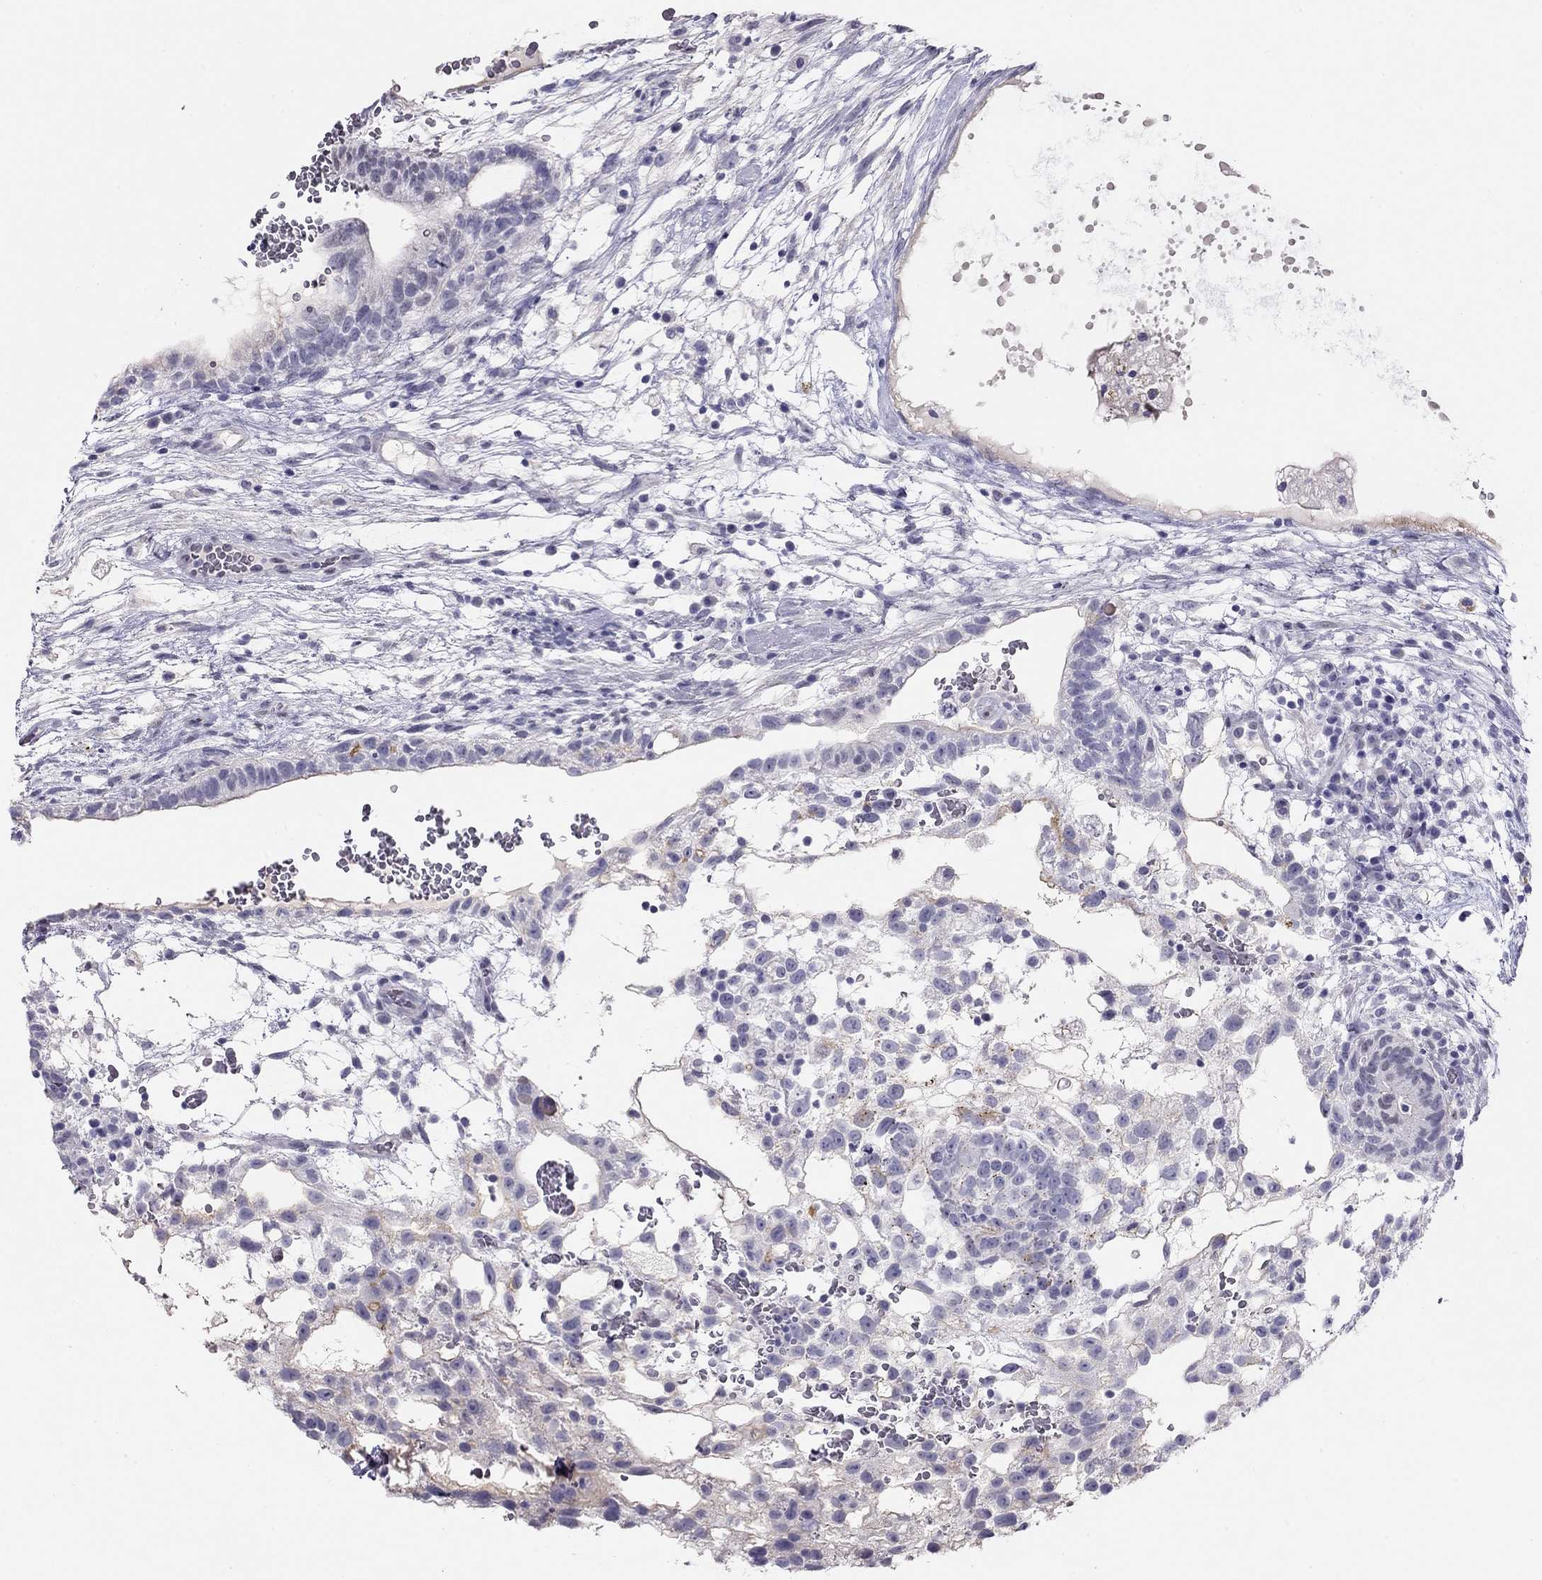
{"staining": {"intensity": "negative", "quantity": "none", "location": "none"}, "tissue": "testis cancer", "cell_type": "Tumor cells", "image_type": "cancer", "snomed": [{"axis": "morphology", "description": "Normal tissue, NOS"}, {"axis": "morphology", "description": "Carcinoma, Embryonal, NOS"}, {"axis": "topography", "description": "Testis"}], "caption": "High power microscopy micrograph of an IHC histopathology image of testis embryonal carcinoma, revealing no significant expression in tumor cells.", "gene": "KCNV2", "patient": {"sex": "male", "age": 32}}